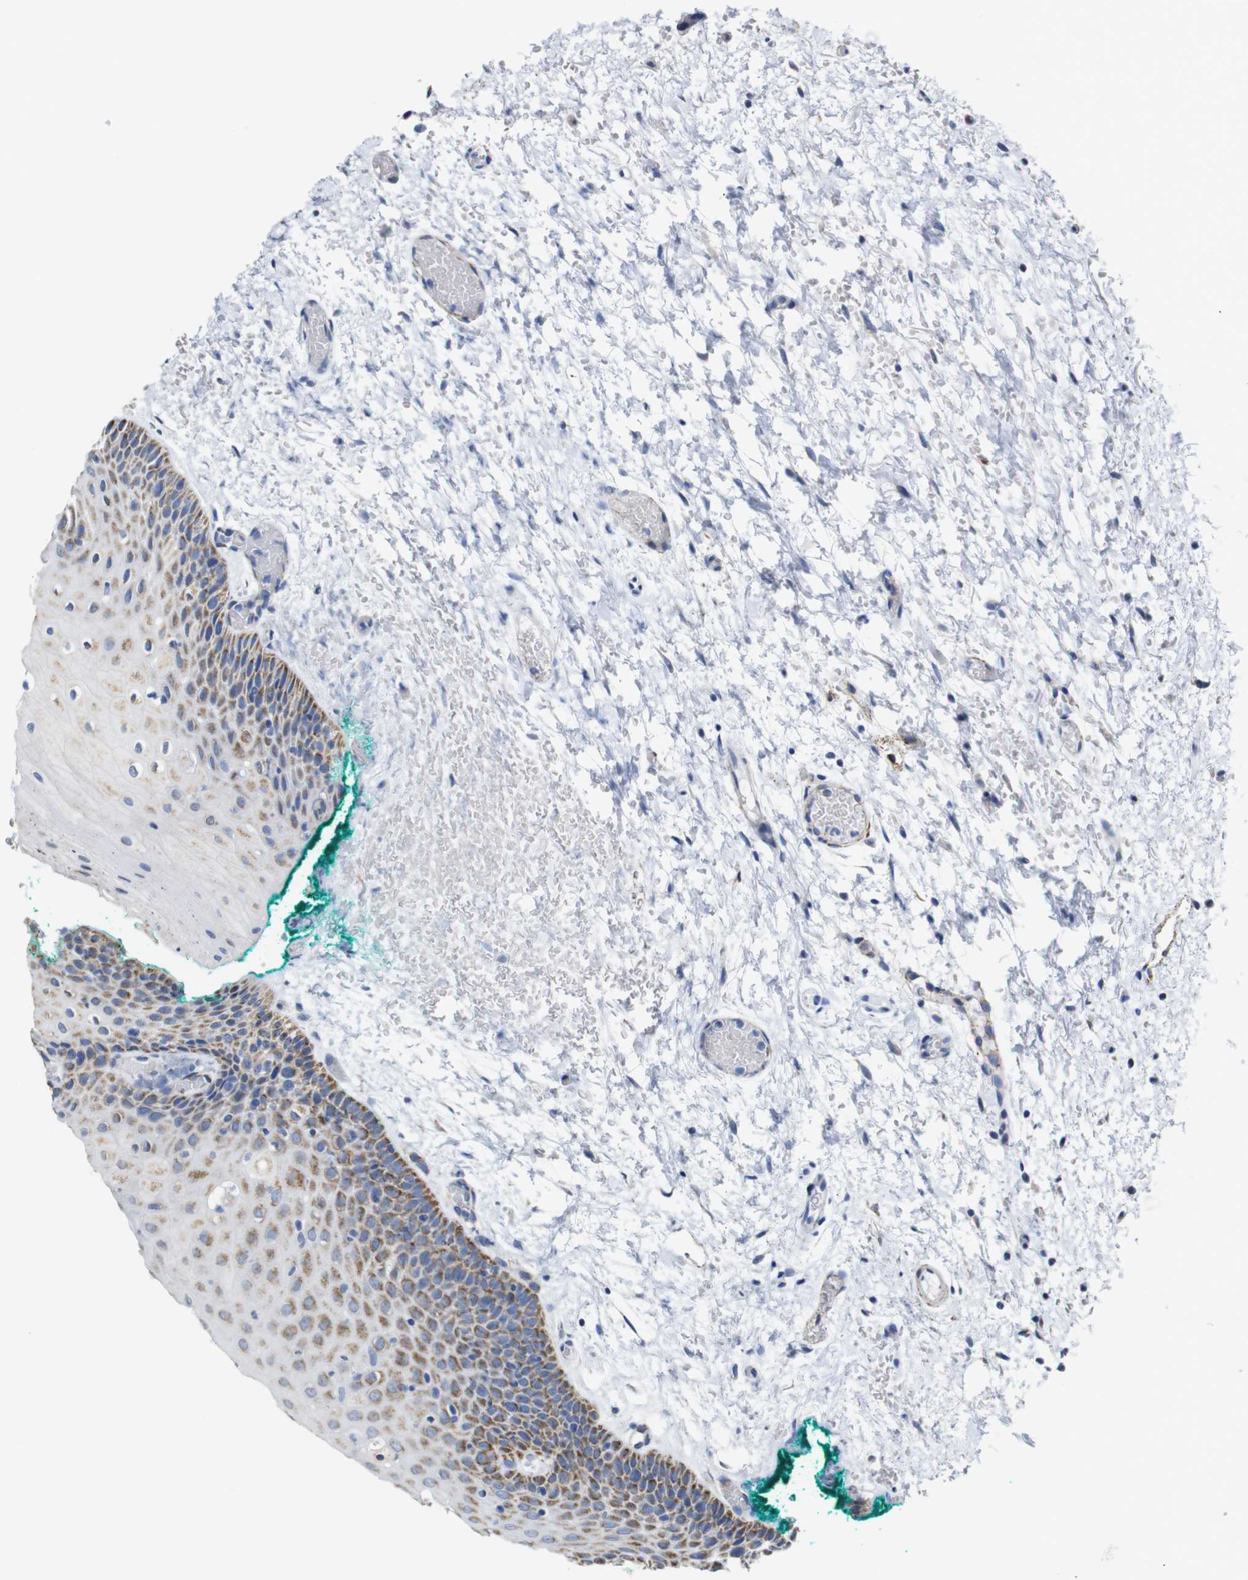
{"staining": {"intensity": "moderate", "quantity": "25%-75%", "location": "cytoplasmic/membranous"}, "tissue": "oral mucosa", "cell_type": "Squamous epithelial cells", "image_type": "normal", "snomed": [{"axis": "morphology", "description": "Normal tissue, NOS"}, {"axis": "morphology", "description": "Squamous cell carcinoma, NOS"}, {"axis": "topography", "description": "Oral tissue"}, {"axis": "topography", "description": "Salivary gland"}, {"axis": "topography", "description": "Head-Neck"}], "caption": "A brown stain highlights moderate cytoplasmic/membranous expression of a protein in squamous epithelial cells of normal oral mucosa.", "gene": "MAOA", "patient": {"sex": "female", "age": 62}}